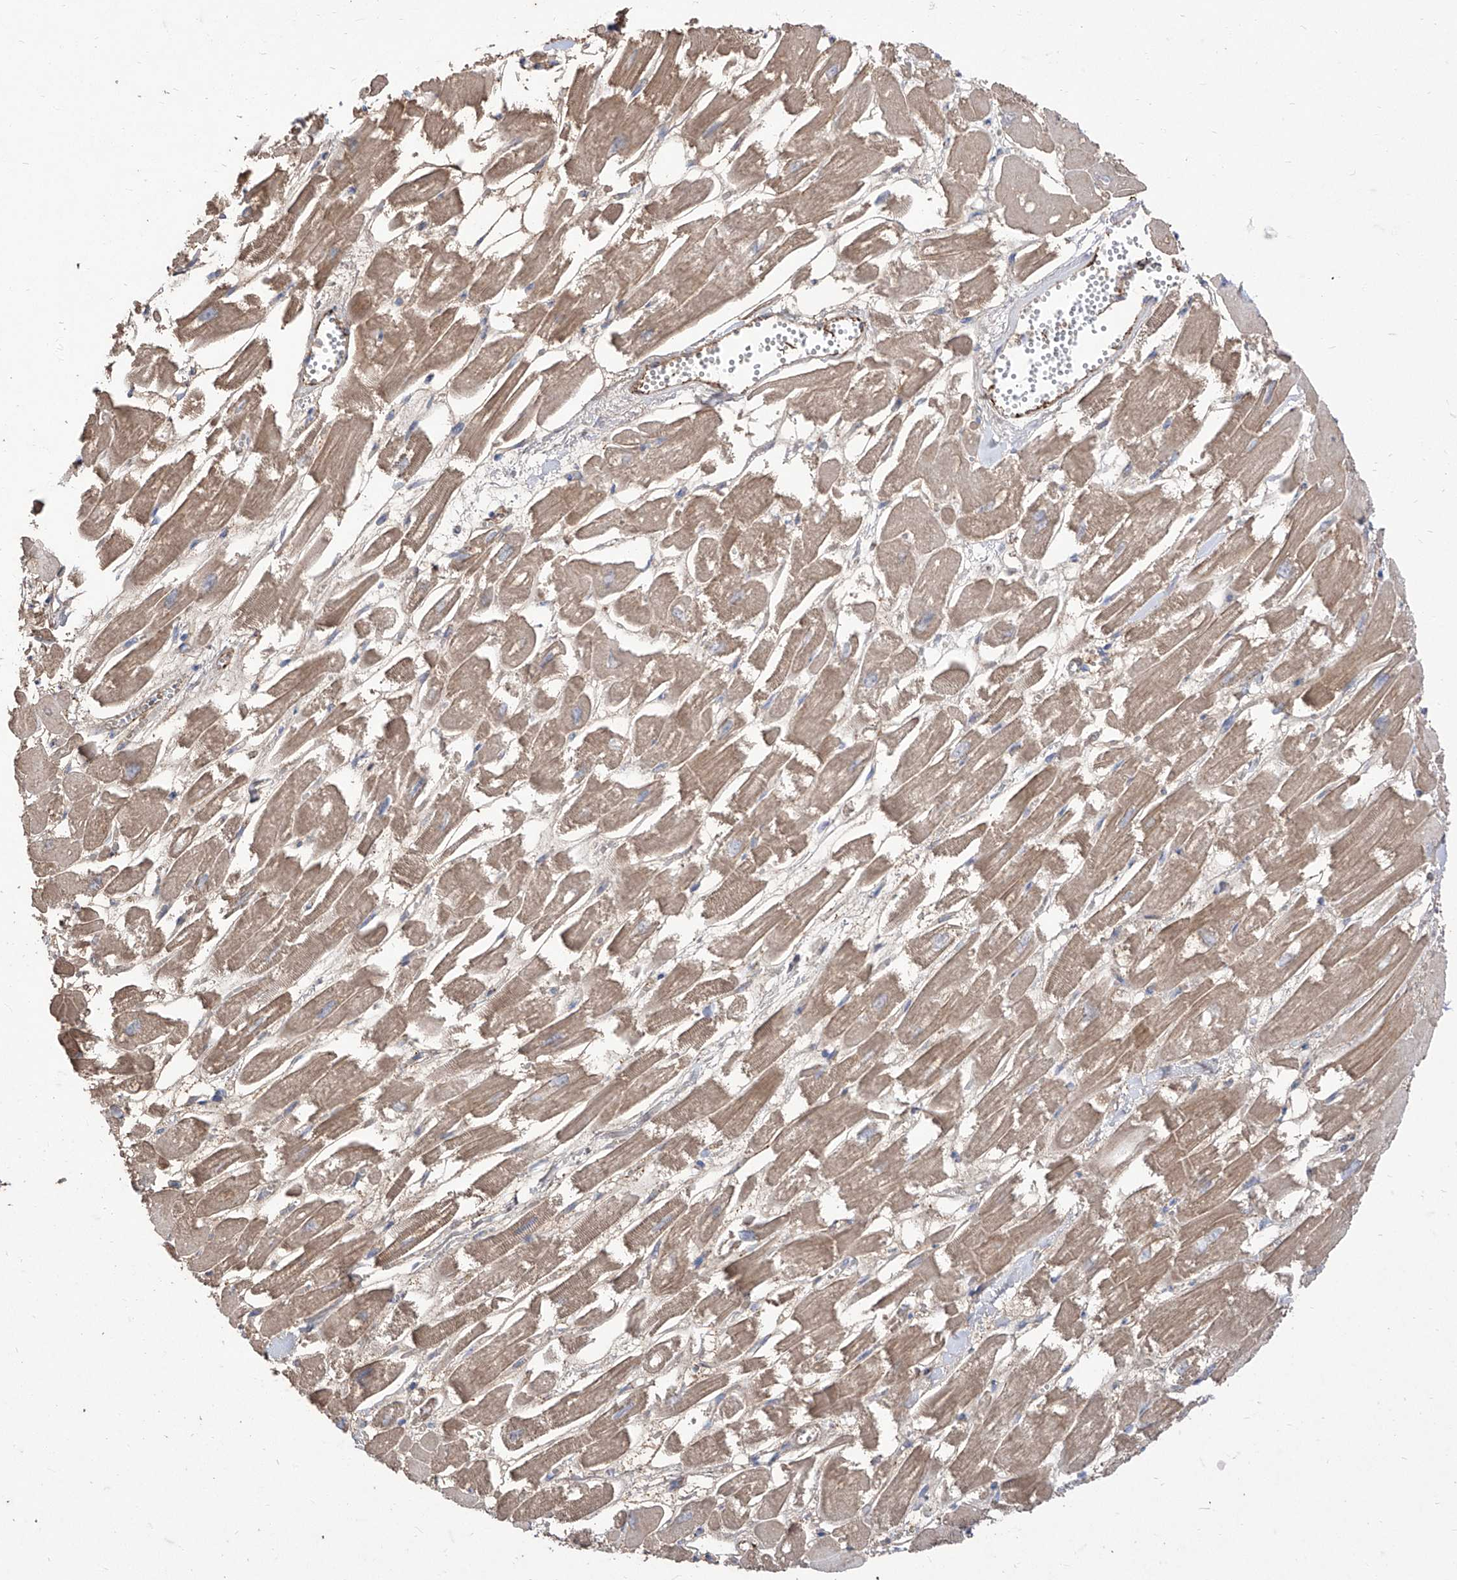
{"staining": {"intensity": "moderate", "quantity": ">75%", "location": "cytoplasmic/membranous"}, "tissue": "heart muscle", "cell_type": "Cardiomyocytes", "image_type": "normal", "snomed": [{"axis": "morphology", "description": "Normal tissue, NOS"}, {"axis": "topography", "description": "Heart"}], "caption": "This is a micrograph of immunohistochemistry (IHC) staining of normal heart muscle, which shows moderate staining in the cytoplasmic/membranous of cardiomyocytes.", "gene": "C1orf74", "patient": {"sex": "male", "age": 54}}